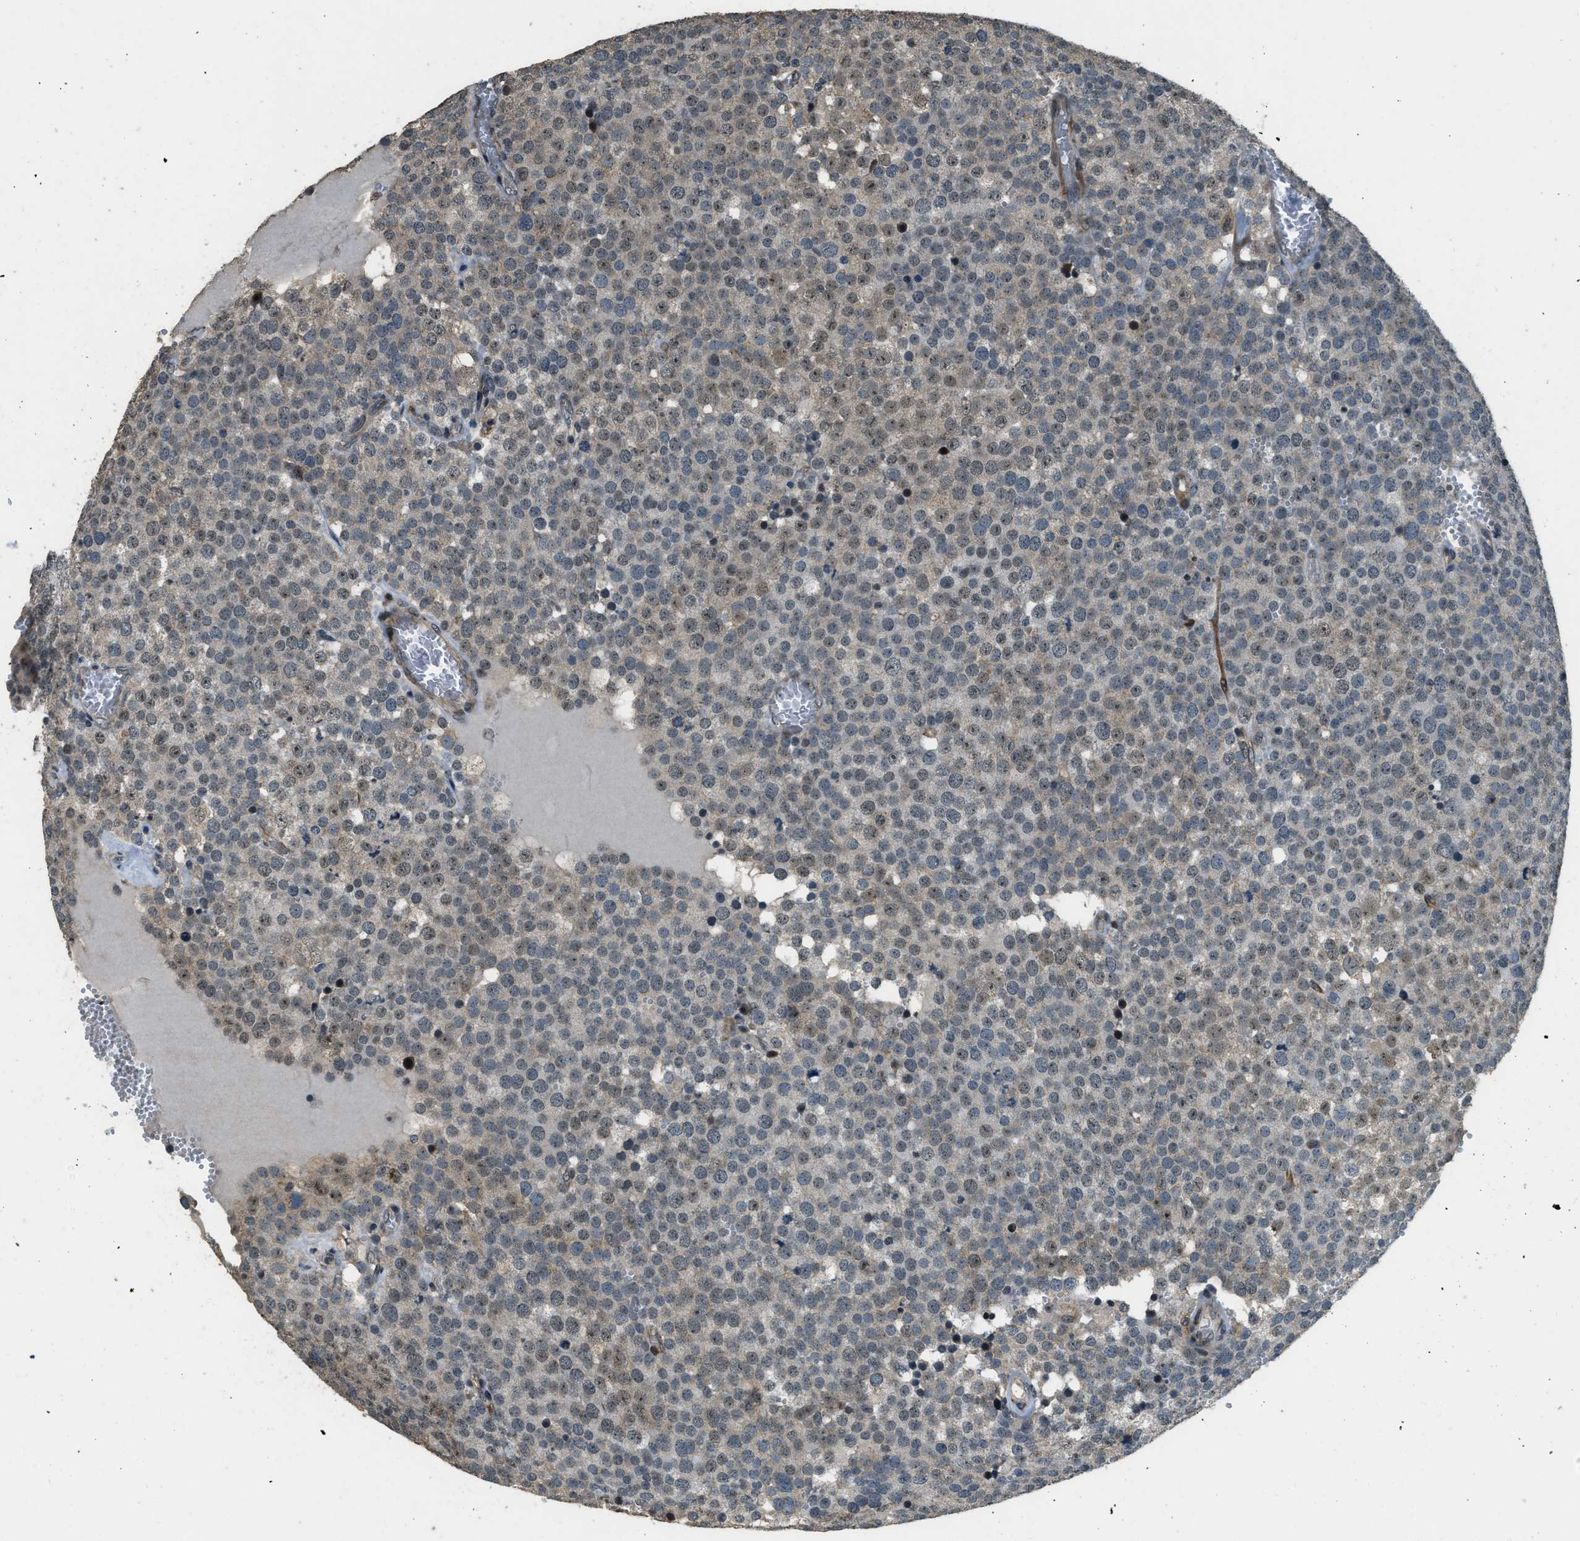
{"staining": {"intensity": "weak", "quantity": "25%-75%", "location": "nuclear"}, "tissue": "testis cancer", "cell_type": "Tumor cells", "image_type": "cancer", "snomed": [{"axis": "morphology", "description": "Normal tissue, NOS"}, {"axis": "morphology", "description": "Seminoma, NOS"}, {"axis": "topography", "description": "Testis"}], "caption": "High-magnification brightfield microscopy of testis cancer (seminoma) stained with DAB (3,3'-diaminobenzidine) (brown) and counterstained with hematoxylin (blue). tumor cells exhibit weak nuclear expression is appreciated in approximately25%-75% of cells. The protein is stained brown, and the nuclei are stained in blue (DAB (3,3'-diaminobenzidine) IHC with brightfield microscopy, high magnification).", "gene": "MED21", "patient": {"sex": "male", "age": 71}}